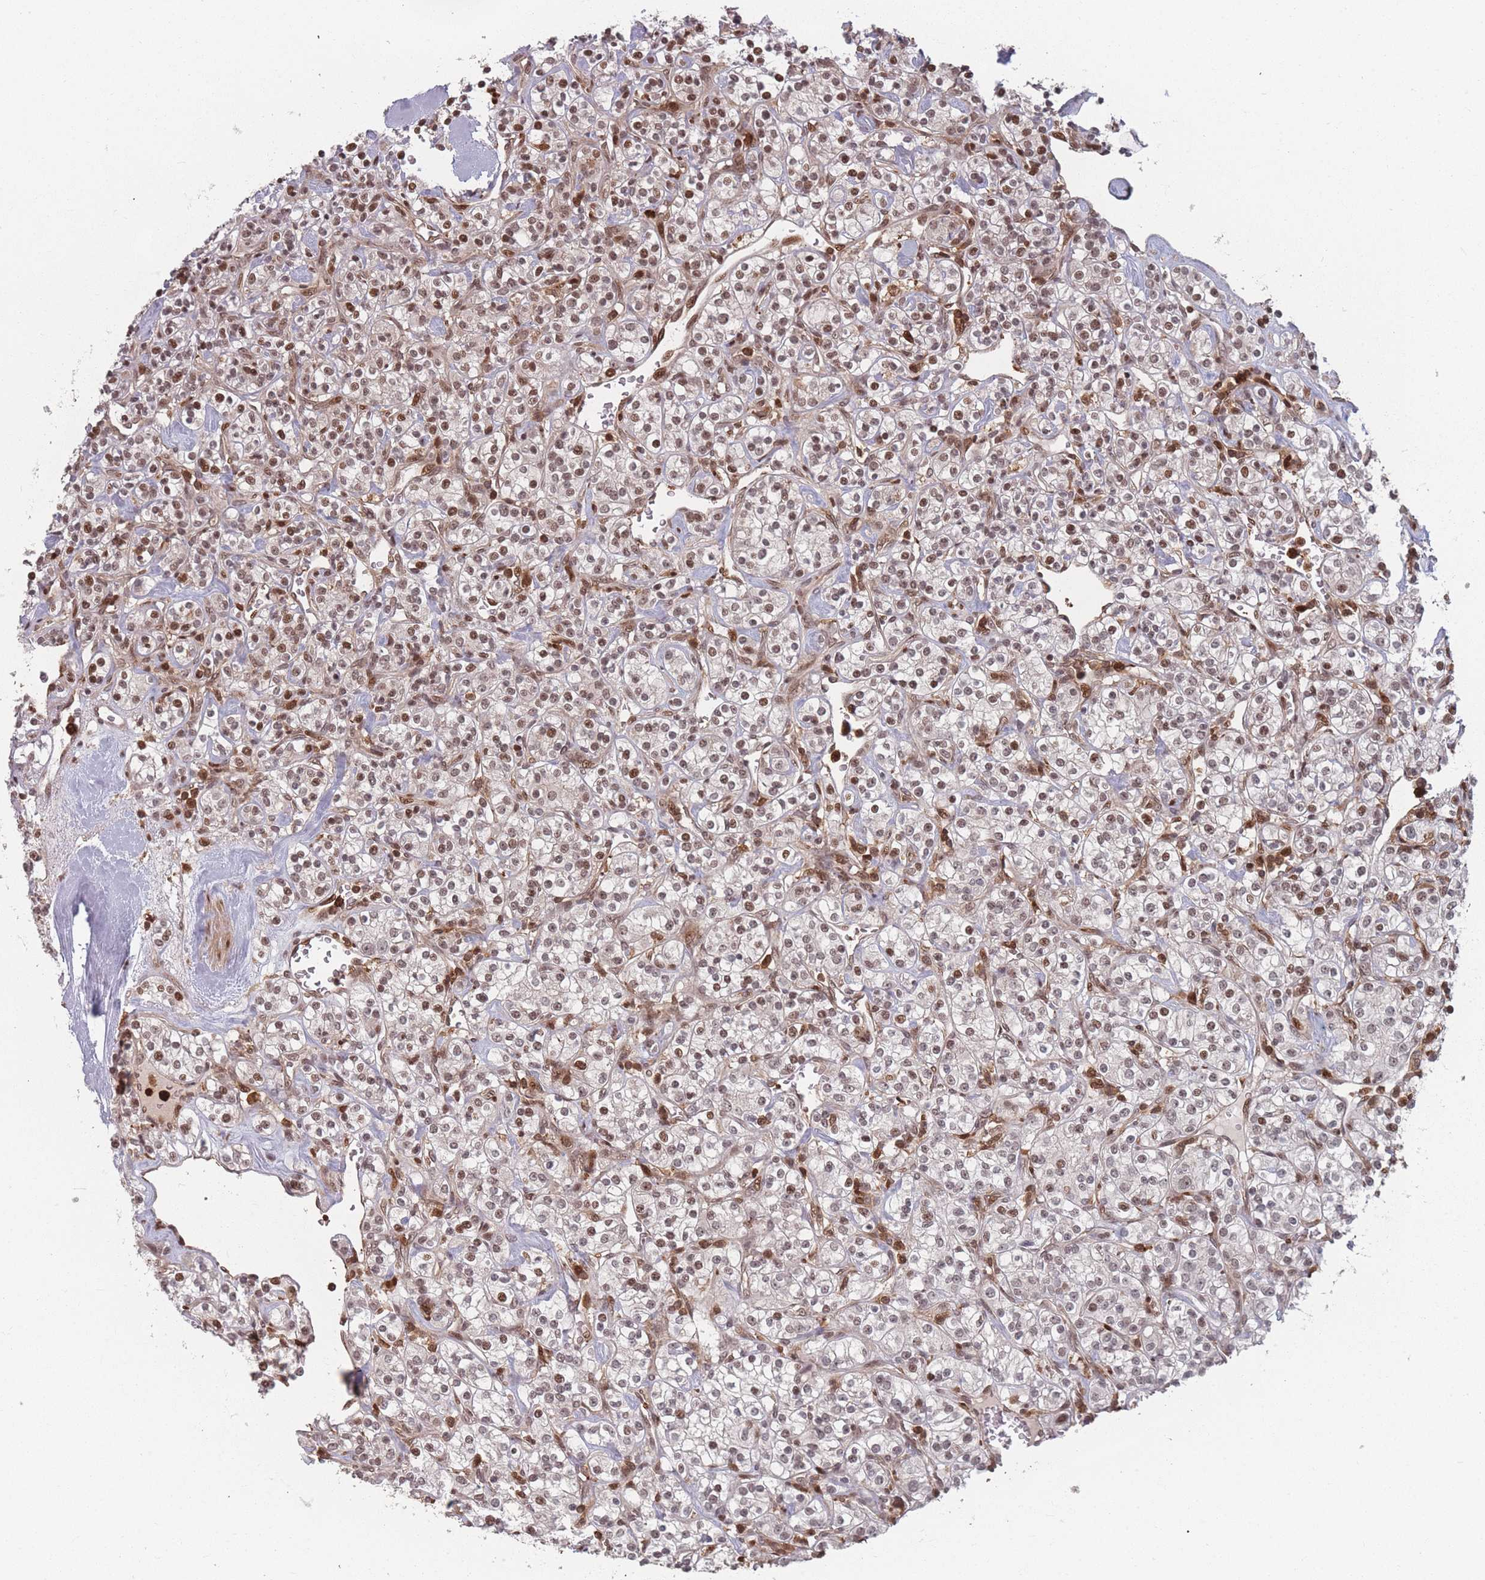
{"staining": {"intensity": "negative", "quantity": "none", "location": "none"}, "tissue": "renal cancer", "cell_type": "Tumor cells", "image_type": "cancer", "snomed": [{"axis": "morphology", "description": "Adenocarcinoma, NOS"}, {"axis": "topography", "description": "Kidney"}], "caption": "Immunohistochemical staining of renal adenocarcinoma shows no significant expression in tumor cells.", "gene": "WDR55", "patient": {"sex": "male", "age": 77}}